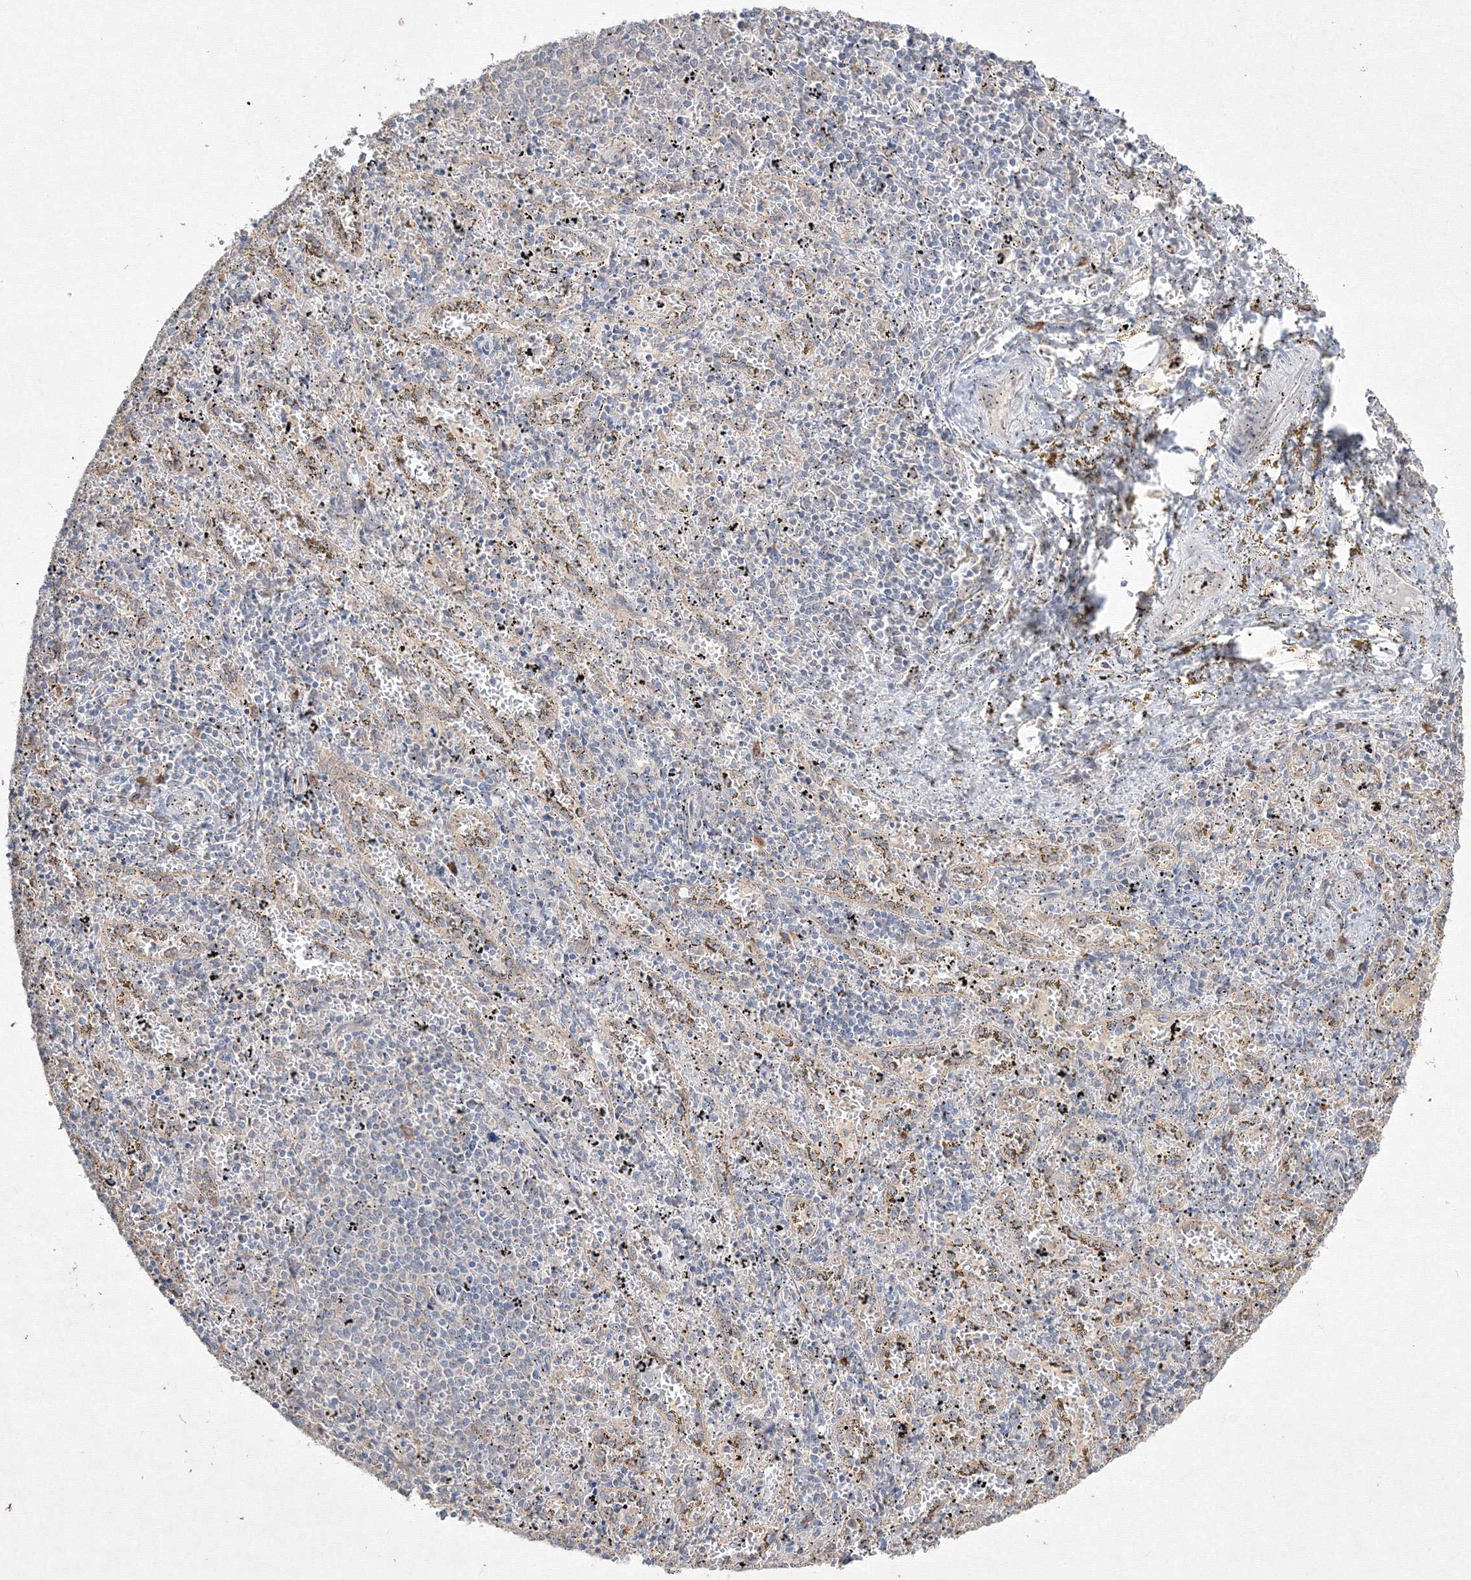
{"staining": {"intensity": "moderate", "quantity": "<25%", "location": "cytoplasmic/membranous"}, "tissue": "spleen", "cell_type": "Cells in red pulp", "image_type": "normal", "snomed": [{"axis": "morphology", "description": "Normal tissue, NOS"}, {"axis": "topography", "description": "Spleen"}], "caption": "Cells in red pulp demonstrate low levels of moderate cytoplasmic/membranous positivity in approximately <25% of cells in normal human spleen.", "gene": "FBXL8", "patient": {"sex": "male", "age": 11}}